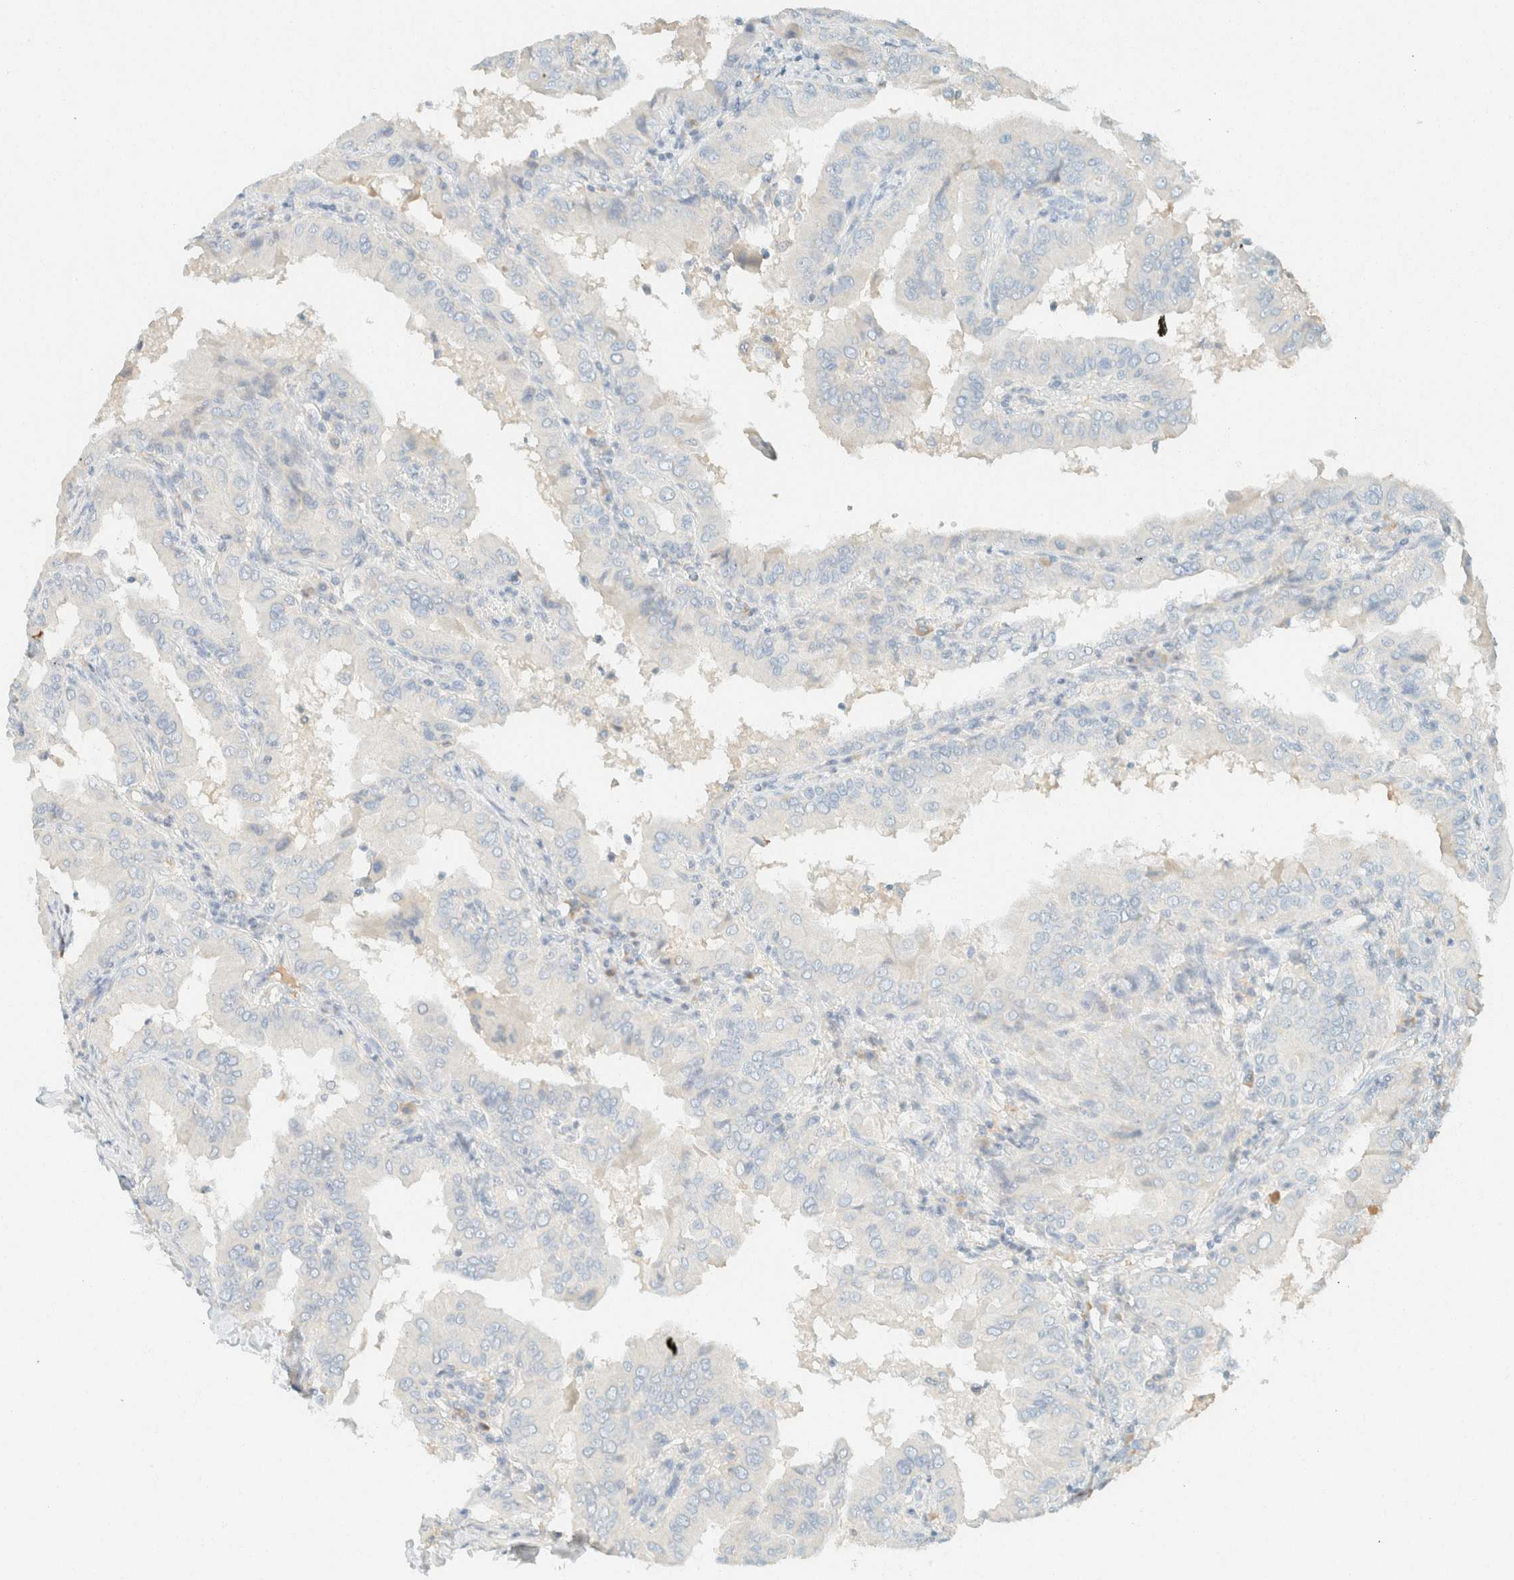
{"staining": {"intensity": "negative", "quantity": "none", "location": "none"}, "tissue": "thyroid cancer", "cell_type": "Tumor cells", "image_type": "cancer", "snomed": [{"axis": "morphology", "description": "Papillary adenocarcinoma, NOS"}, {"axis": "topography", "description": "Thyroid gland"}], "caption": "This image is of thyroid cancer stained with immunohistochemistry to label a protein in brown with the nuclei are counter-stained blue. There is no staining in tumor cells.", "gene": "GPA33", "patient": {"sex": "male", "age": 33}}